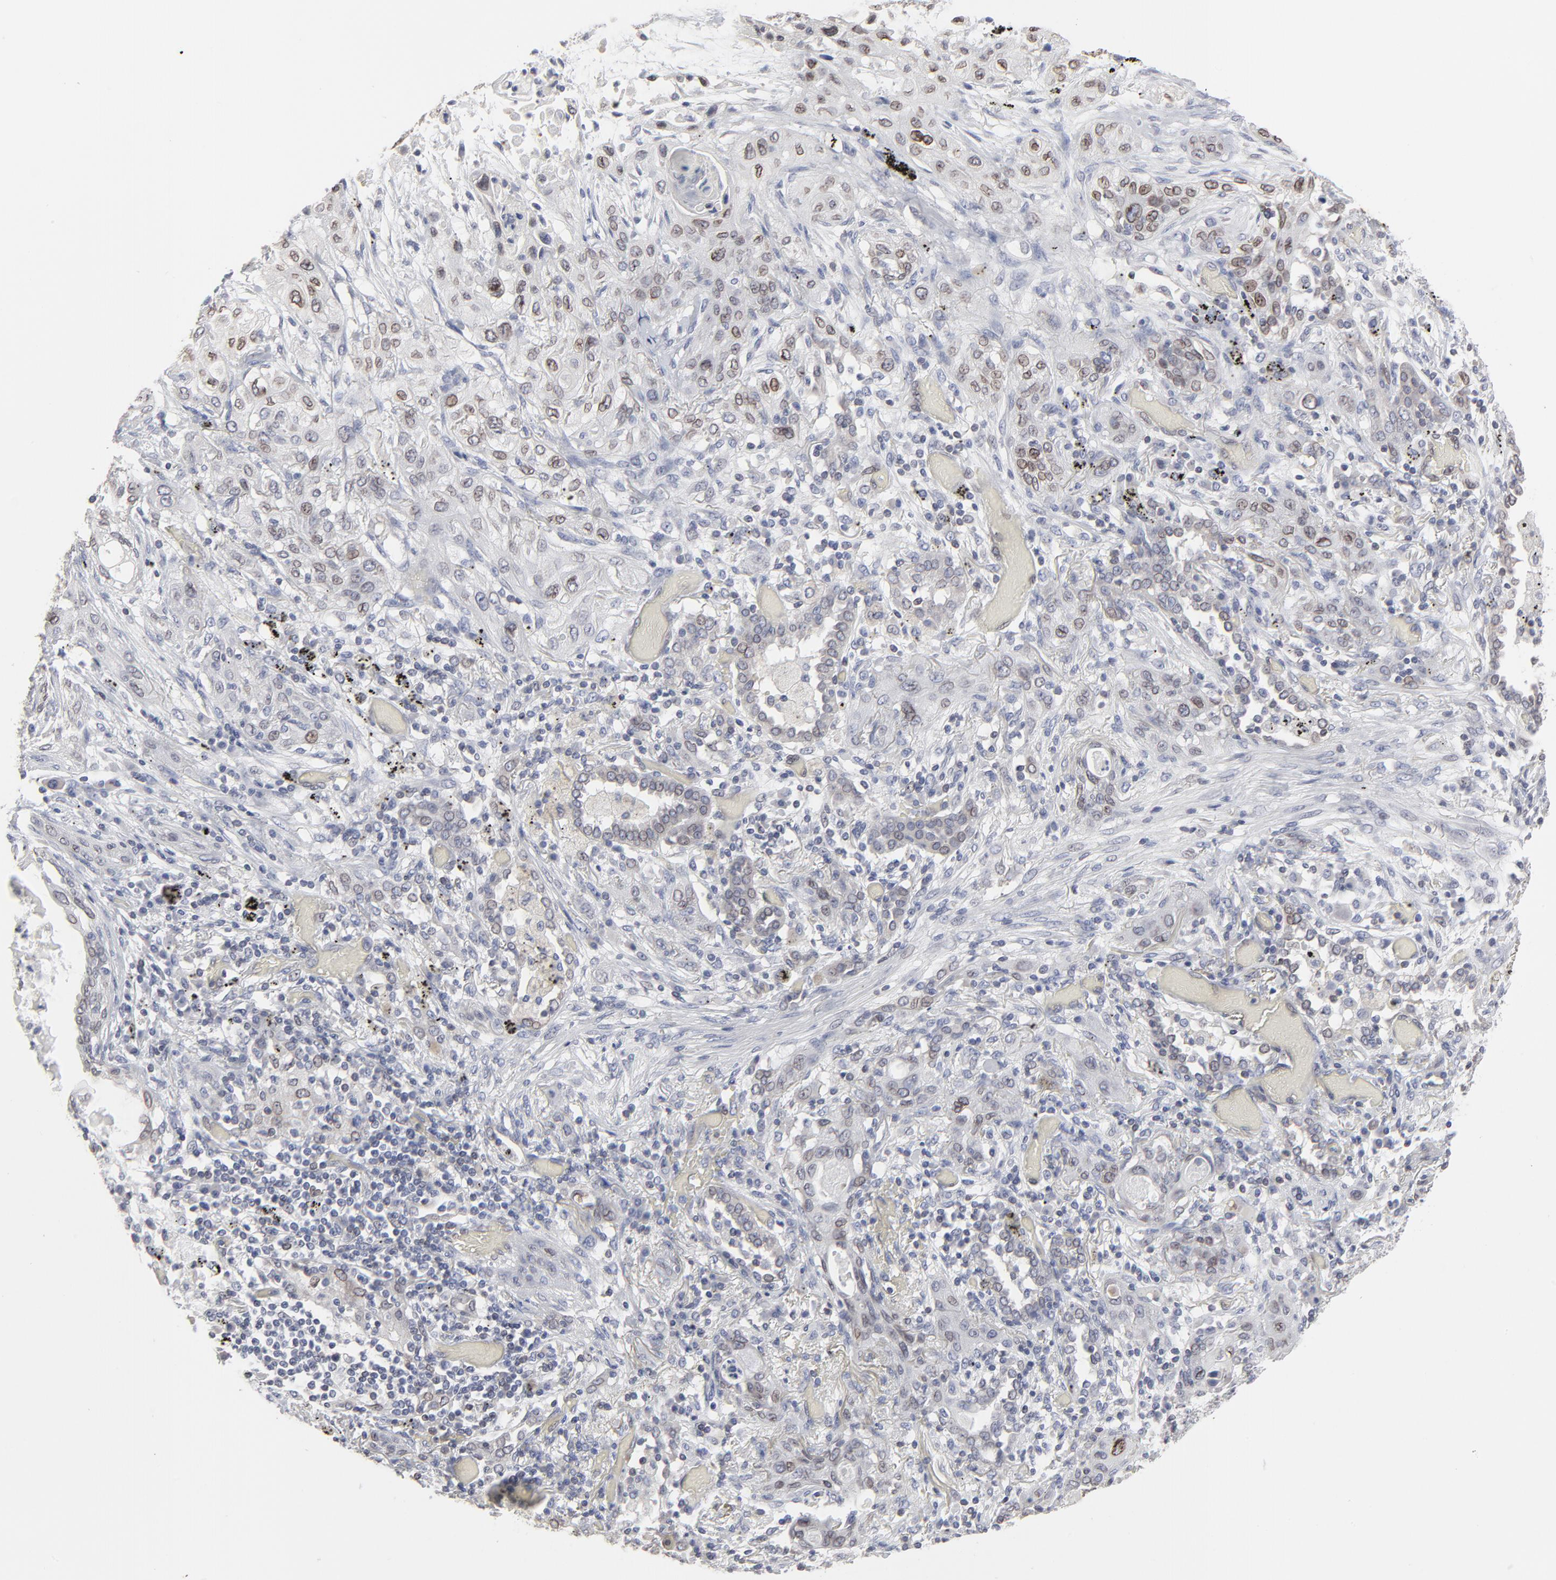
{"staining": {"intensity": "weak", "quantity": "25%-75%", "location": "cytoplasmic/membranous,nuclear"}, "tissue": "lung cancer", "cell_type": "Tumor cells", "image_type": "cancer", "snomed": [{"axis": "morphology", "description": "Squamous cell carcinoma, NOS"}, {"axis": "topography", "description": "Lung"}], "caption": "Immunohistochemical staining of human lung cancer (squamous cell carcinoma) reveals weak cytoplasmic/membranous and nuclear protein staining in approximately 25%-75% of tumor cells.", "gene": "SYNE2", "patient": {"sex": "female", "age": 47}}